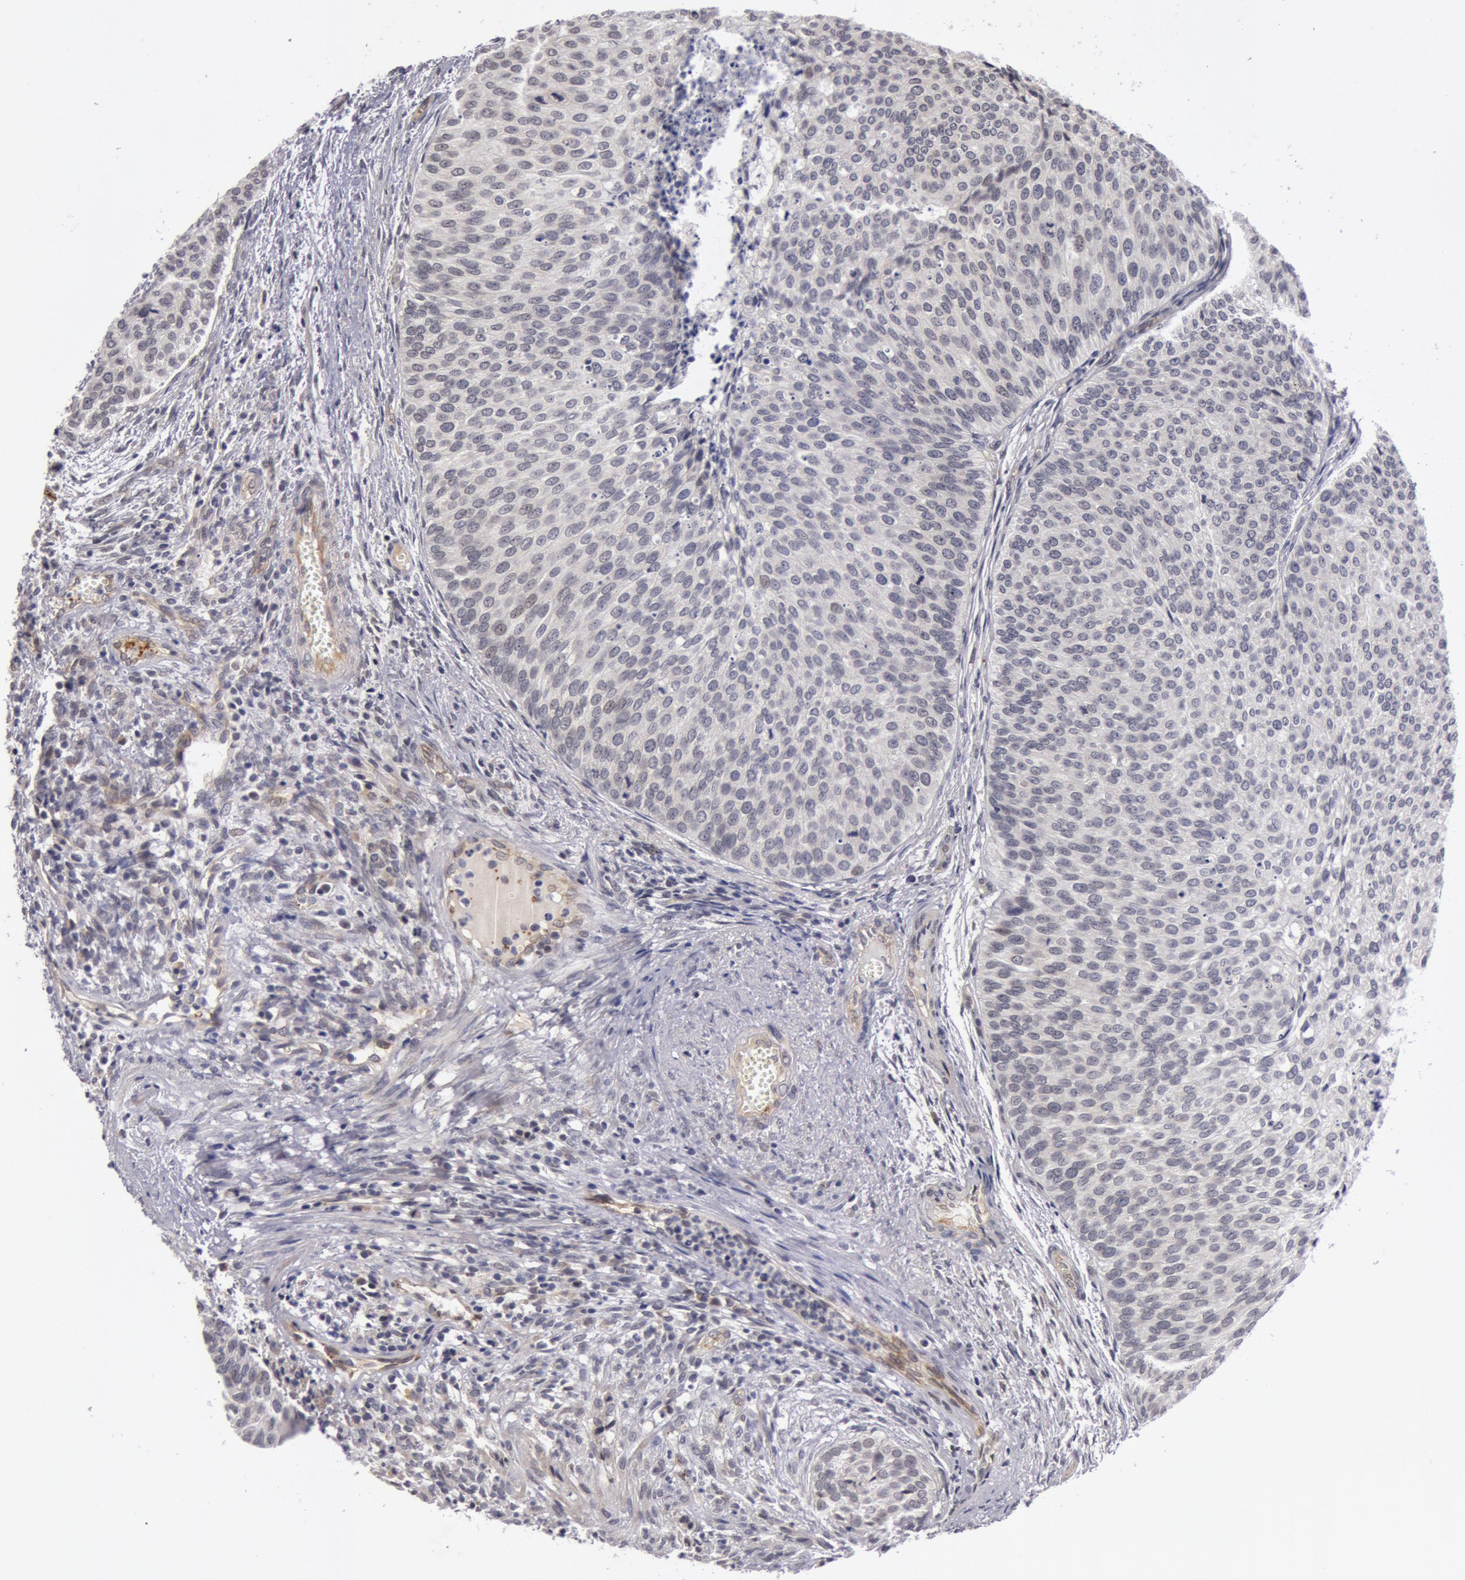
{"staining": {"intensity": "negative", "quantity": "none", "location": "none"}, "tissue": "urothelial cancer", "cell_type": "Tumor cells", "image_type": "cancer", "snomed": [{"axis": "morphology", "description": "Urothelial carcinoma, Low grade"}, {"axis": "topography", "description": "Urinary bladder"}], "caption": "Urothelial cancer was stained to show a protein in brown. There is no significant positivity in tumor cells.", "gene": "SYTL4", "patient": {"sex": "male", "age": 84}}